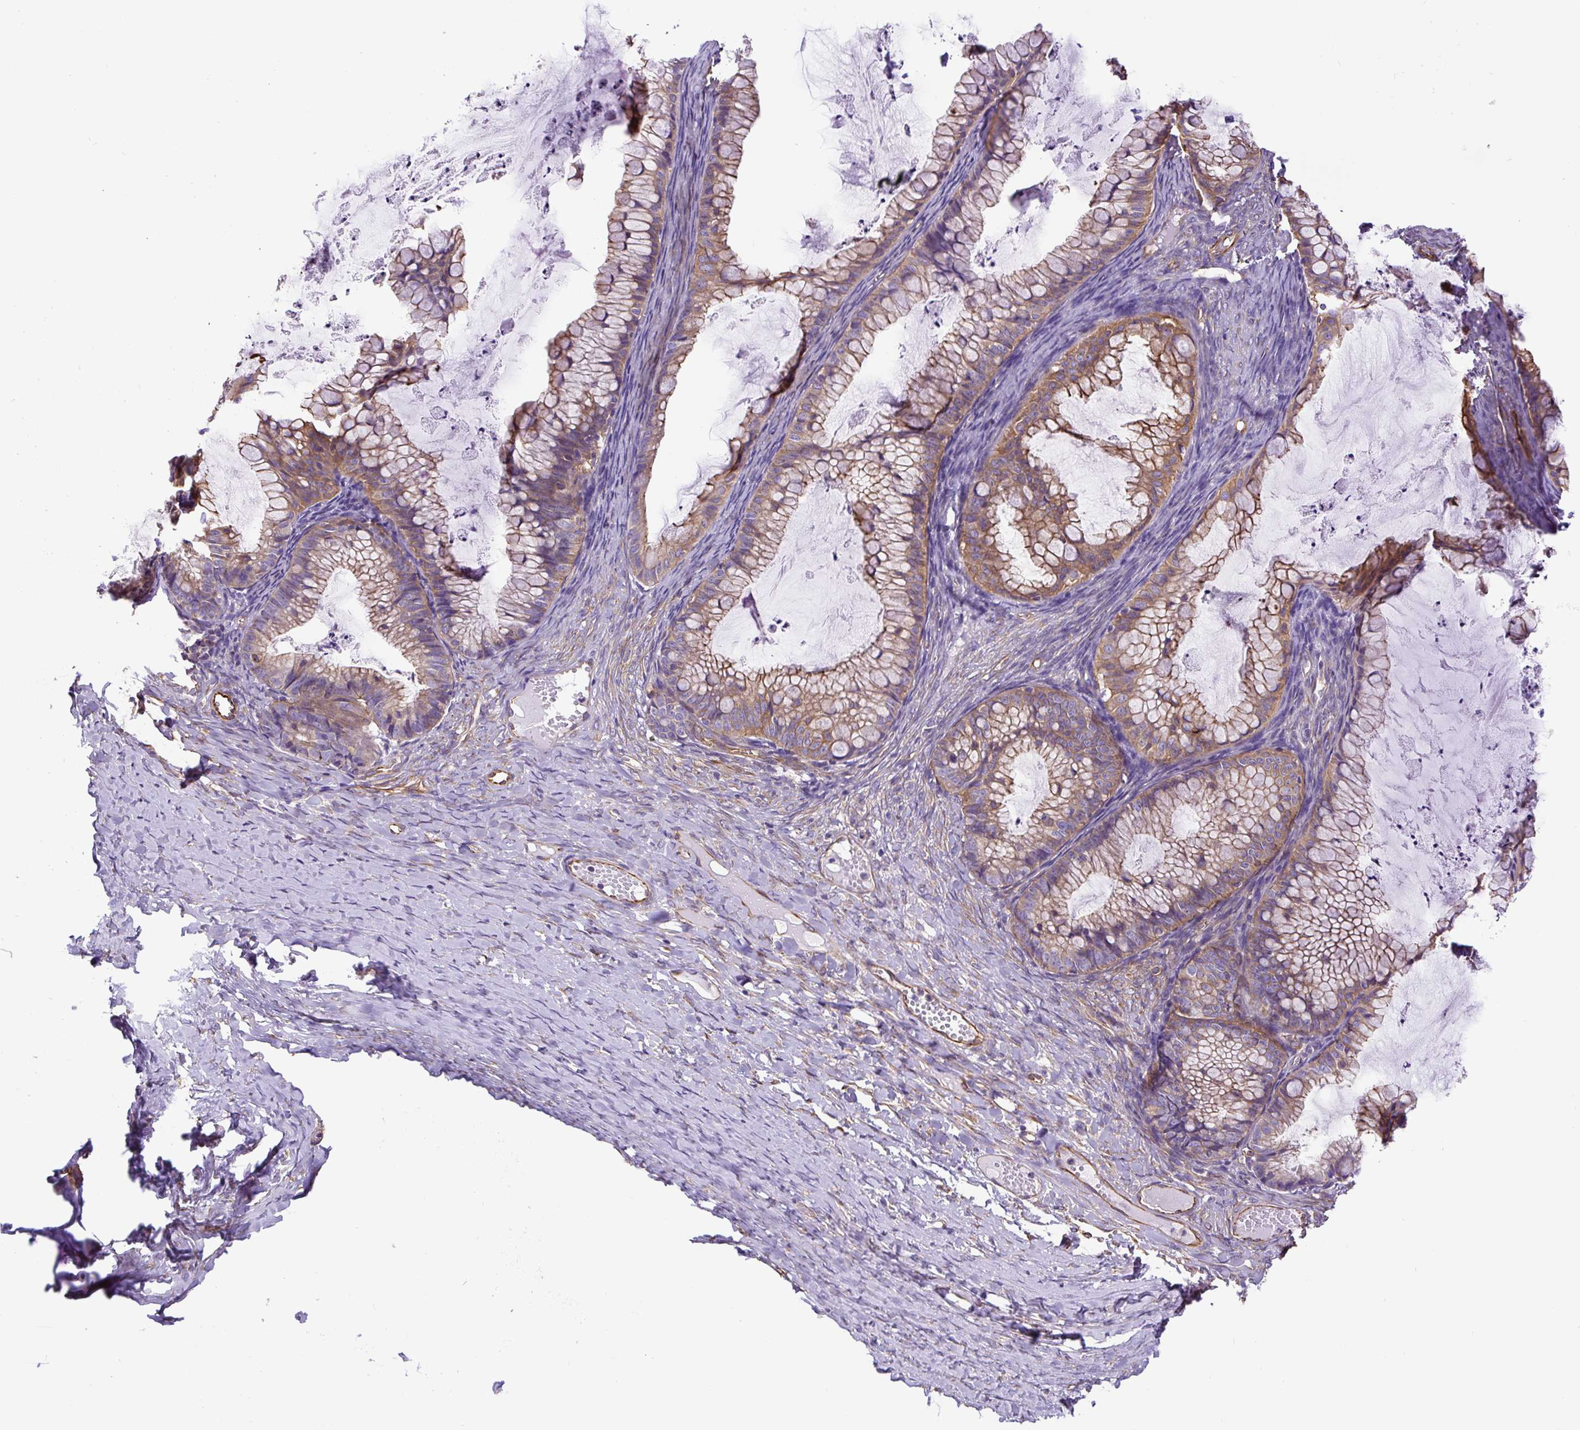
{"staining": {"intensity": "moderate", "quantity": ">75%", "location": "cytoplasmic/membranous"}, "tissue": "ovarian cancer", "cell_type": "Tumor cells", "image_type": "cancer", "snomed": [{"axis": "morphology", "description": "Cystadenocarcinoma, mucinous, NOS"}, {"axis": "topography", "description": "Ovary"}], "caption": "A histopathology image showing moderate cytoplasmic/membranous positivity in about >75% of tumor cells in mucinous cystadenocarcinoma (ovarian), as visualized by brown immunohistochemical staining.", "gene": "DCTN1", "patient": {"sex": "female", "age": 35}}